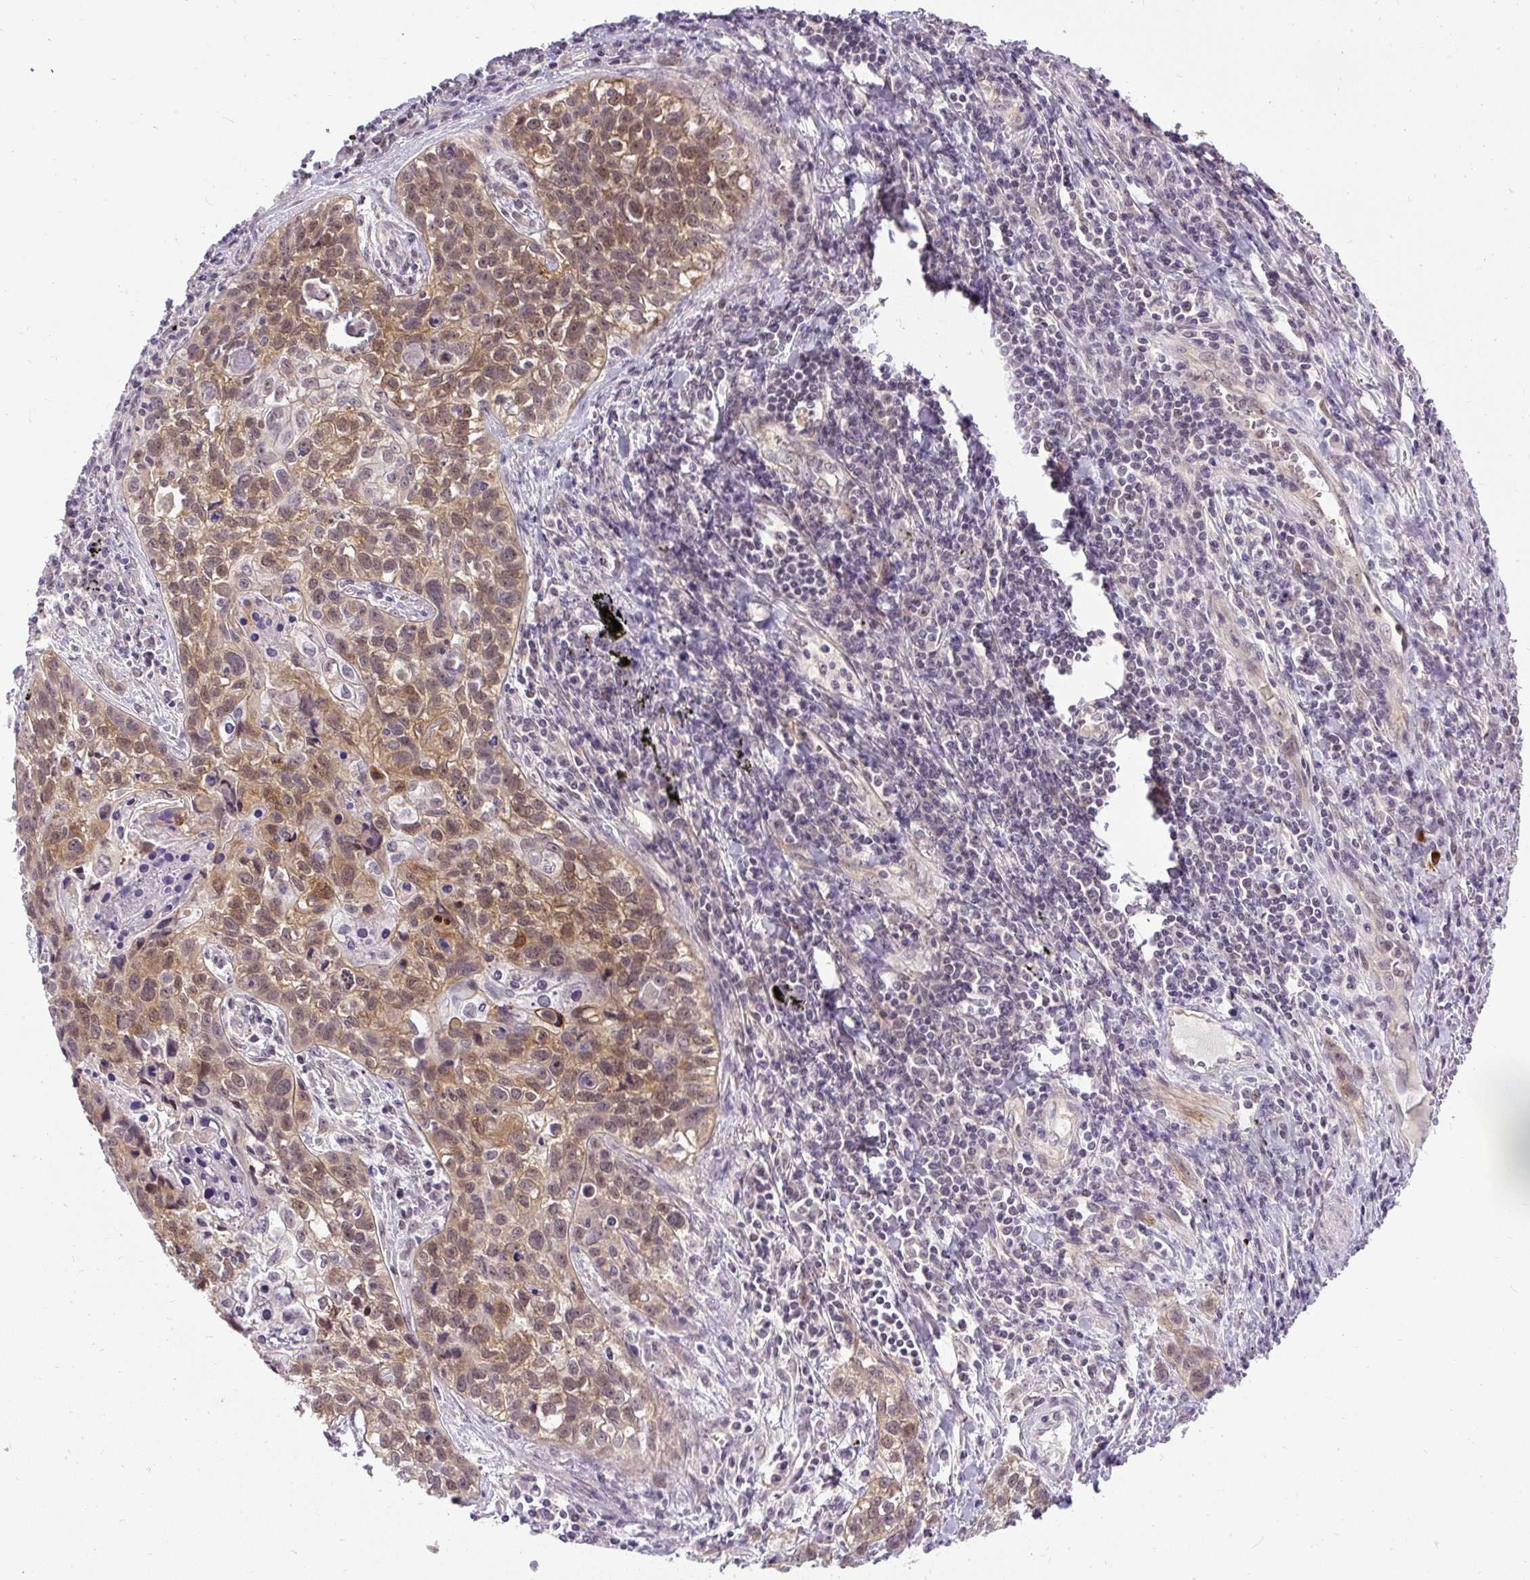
{"staining": {"intensity": "moderate", "quantity": ">75%", "location": "cytoplasmic/membranous,nuclear"}, "tissue": "lung cancer", "cell_type": "Tumor cells", "image_type": "cancer", "snomed": [{"axis": "morphology", "description": "Squamous cell carcinoma, NOS"}, {"axis": "topography", "description": "Lung"}], "caption": "IHC staining of lung cancer, which displays medium levels of moderate cytoplasmic/membranous and nuclear positivity in approximately >75% of tumor cells indicating moderate cytoplasmic/membranous and nuclear protein positivity. The staining was performed using DAB (3,3'-diaminobenzidine) (brown) for protein detection and nuclei were counterstained in hematoxylin (blue).", "gene": "FAM117B", "patient": {"sex": "male", "age": 74}}